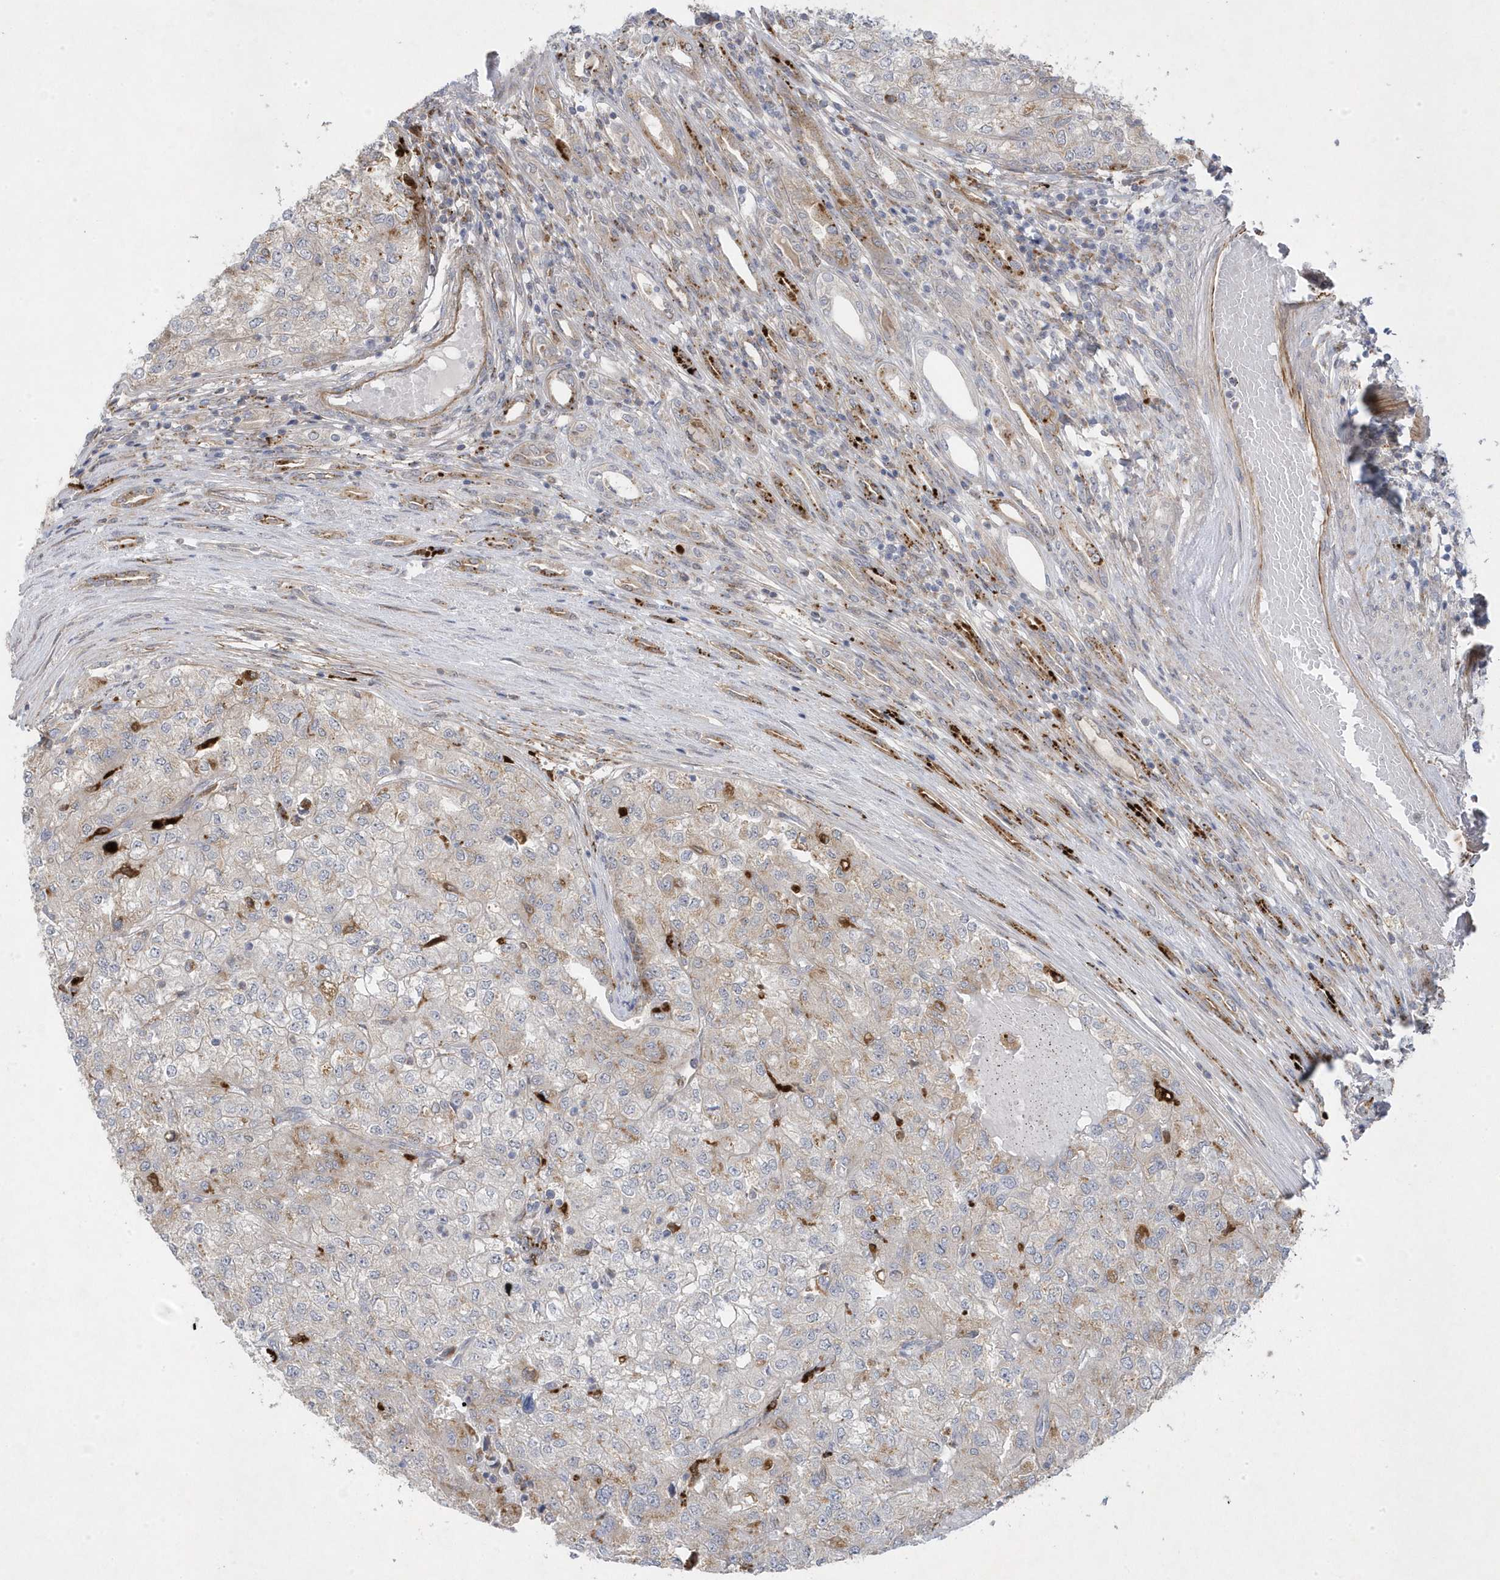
{"staining": {"intensity": "weak", "quantity": "<25%", "location": "cytoplasmic/membranous"}, "tissue": "renal cancer", "cell_type": "Tumor cells", "image_type": "cancer", "snomed": [{"axis": "morphology", "description": "Adenocarcinoma, NOS"}, {"axis": "topography", "description": "Kidney"}], "caption": "A histopathology image of renal cancer stained for a protein displays no brown staining in tumor cells.", "gene": "ANAPC1", "patient": {"sex": "female", "age": 54}}